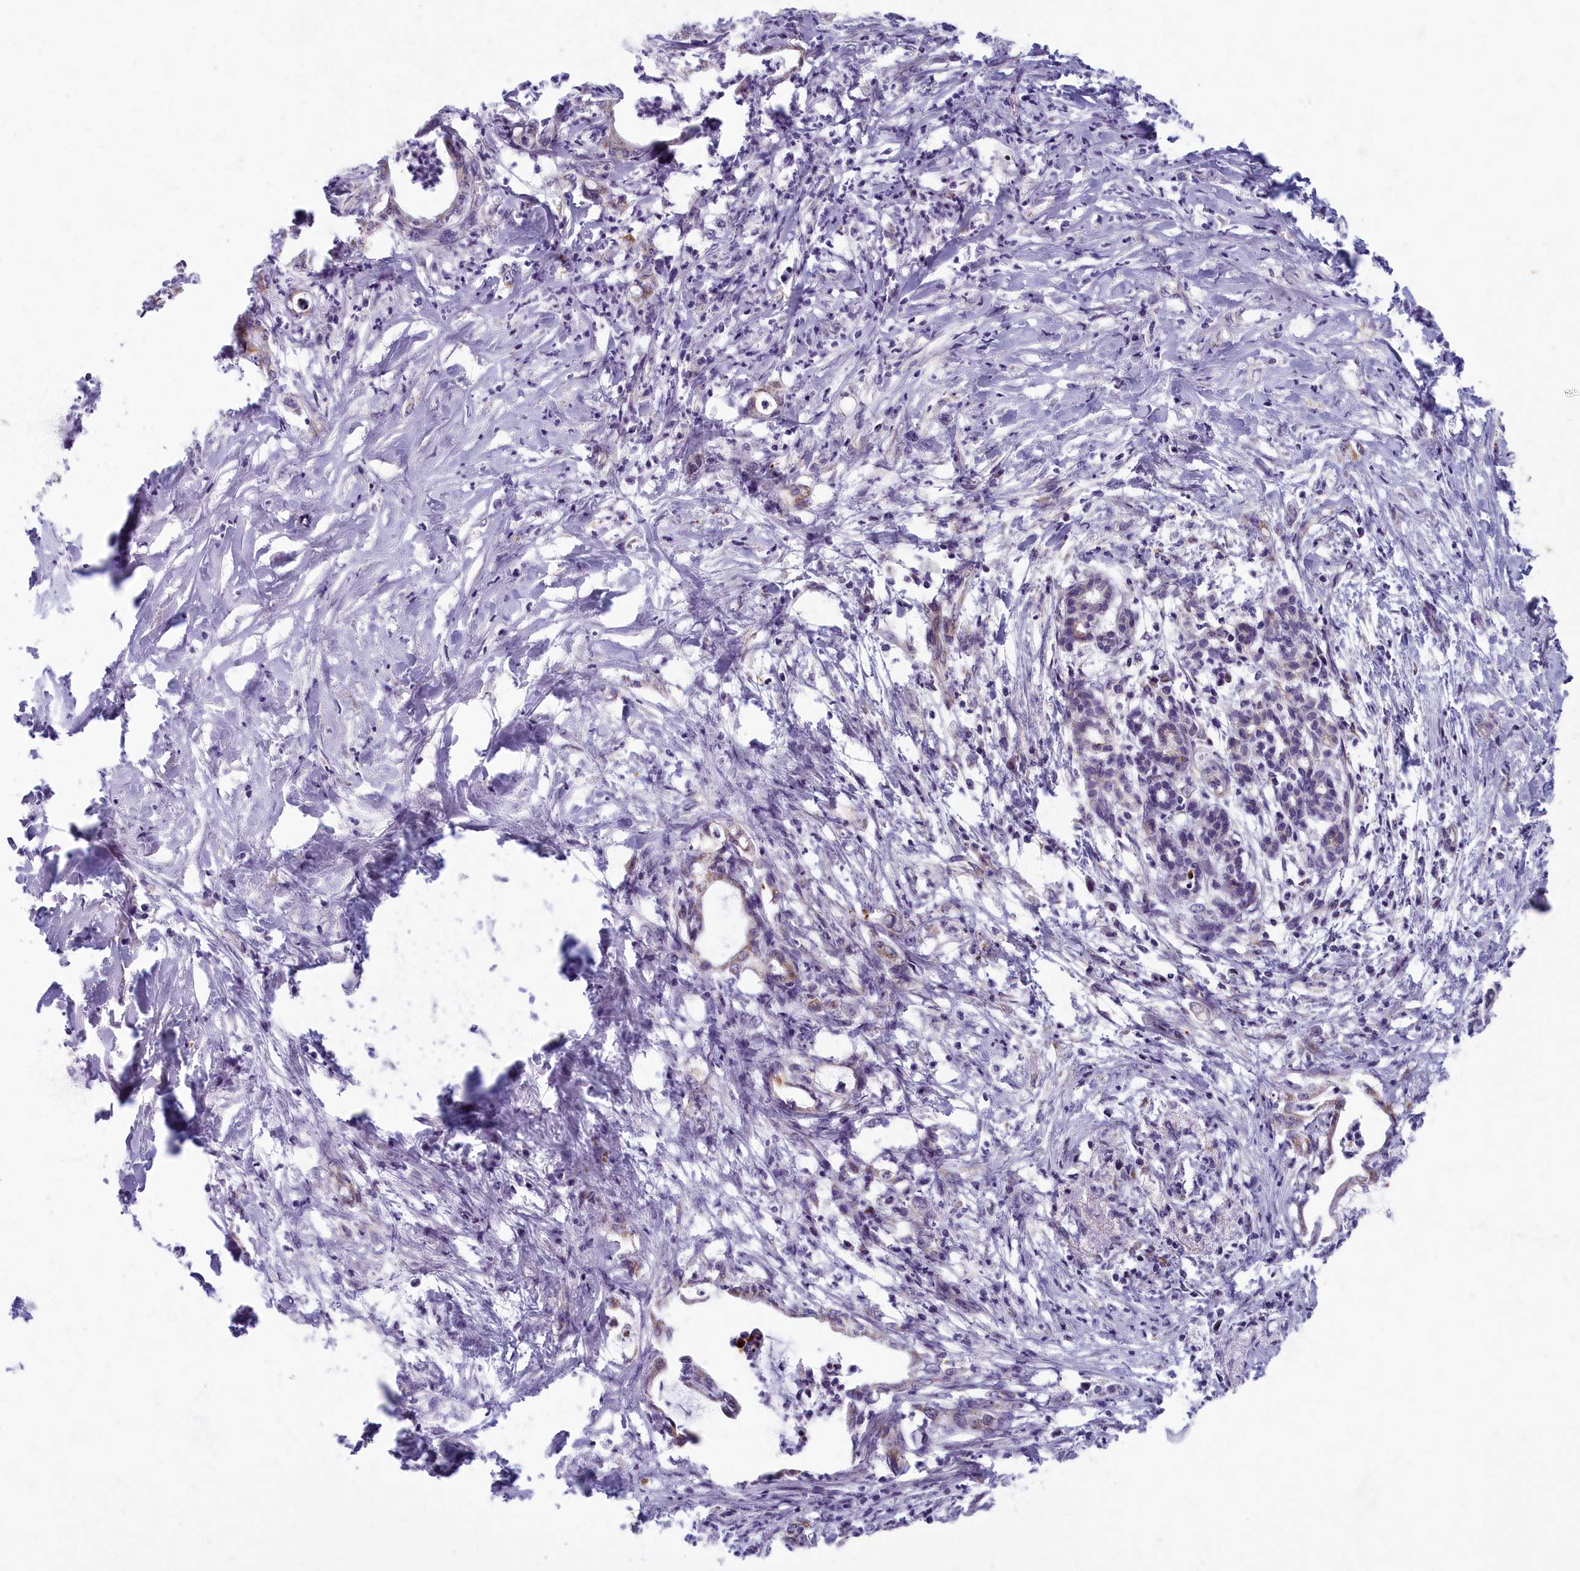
{"staining": {"intensity": "weak", "quantity": "<25%", "location": "cytoplasmic/membranous"}, "tissue": "pancreatic cancer", "cell_type": "Tumor cells", "image_type": "cancer", "snomed": [{"axis": "morphology", "description": "Adenocarcinoma, NOS"}, {"axis": "topography", "description": "Pancreas"}], "caption": "A photomicrograph of human pancreatic cancer (adenocarcinoma) is negative for staining in tumor cells. (Immunohistochemistry, brightfield microscopy, high magnification).", "gene": "MRPS25", "patient": {"sex": "female", "age": 55}}